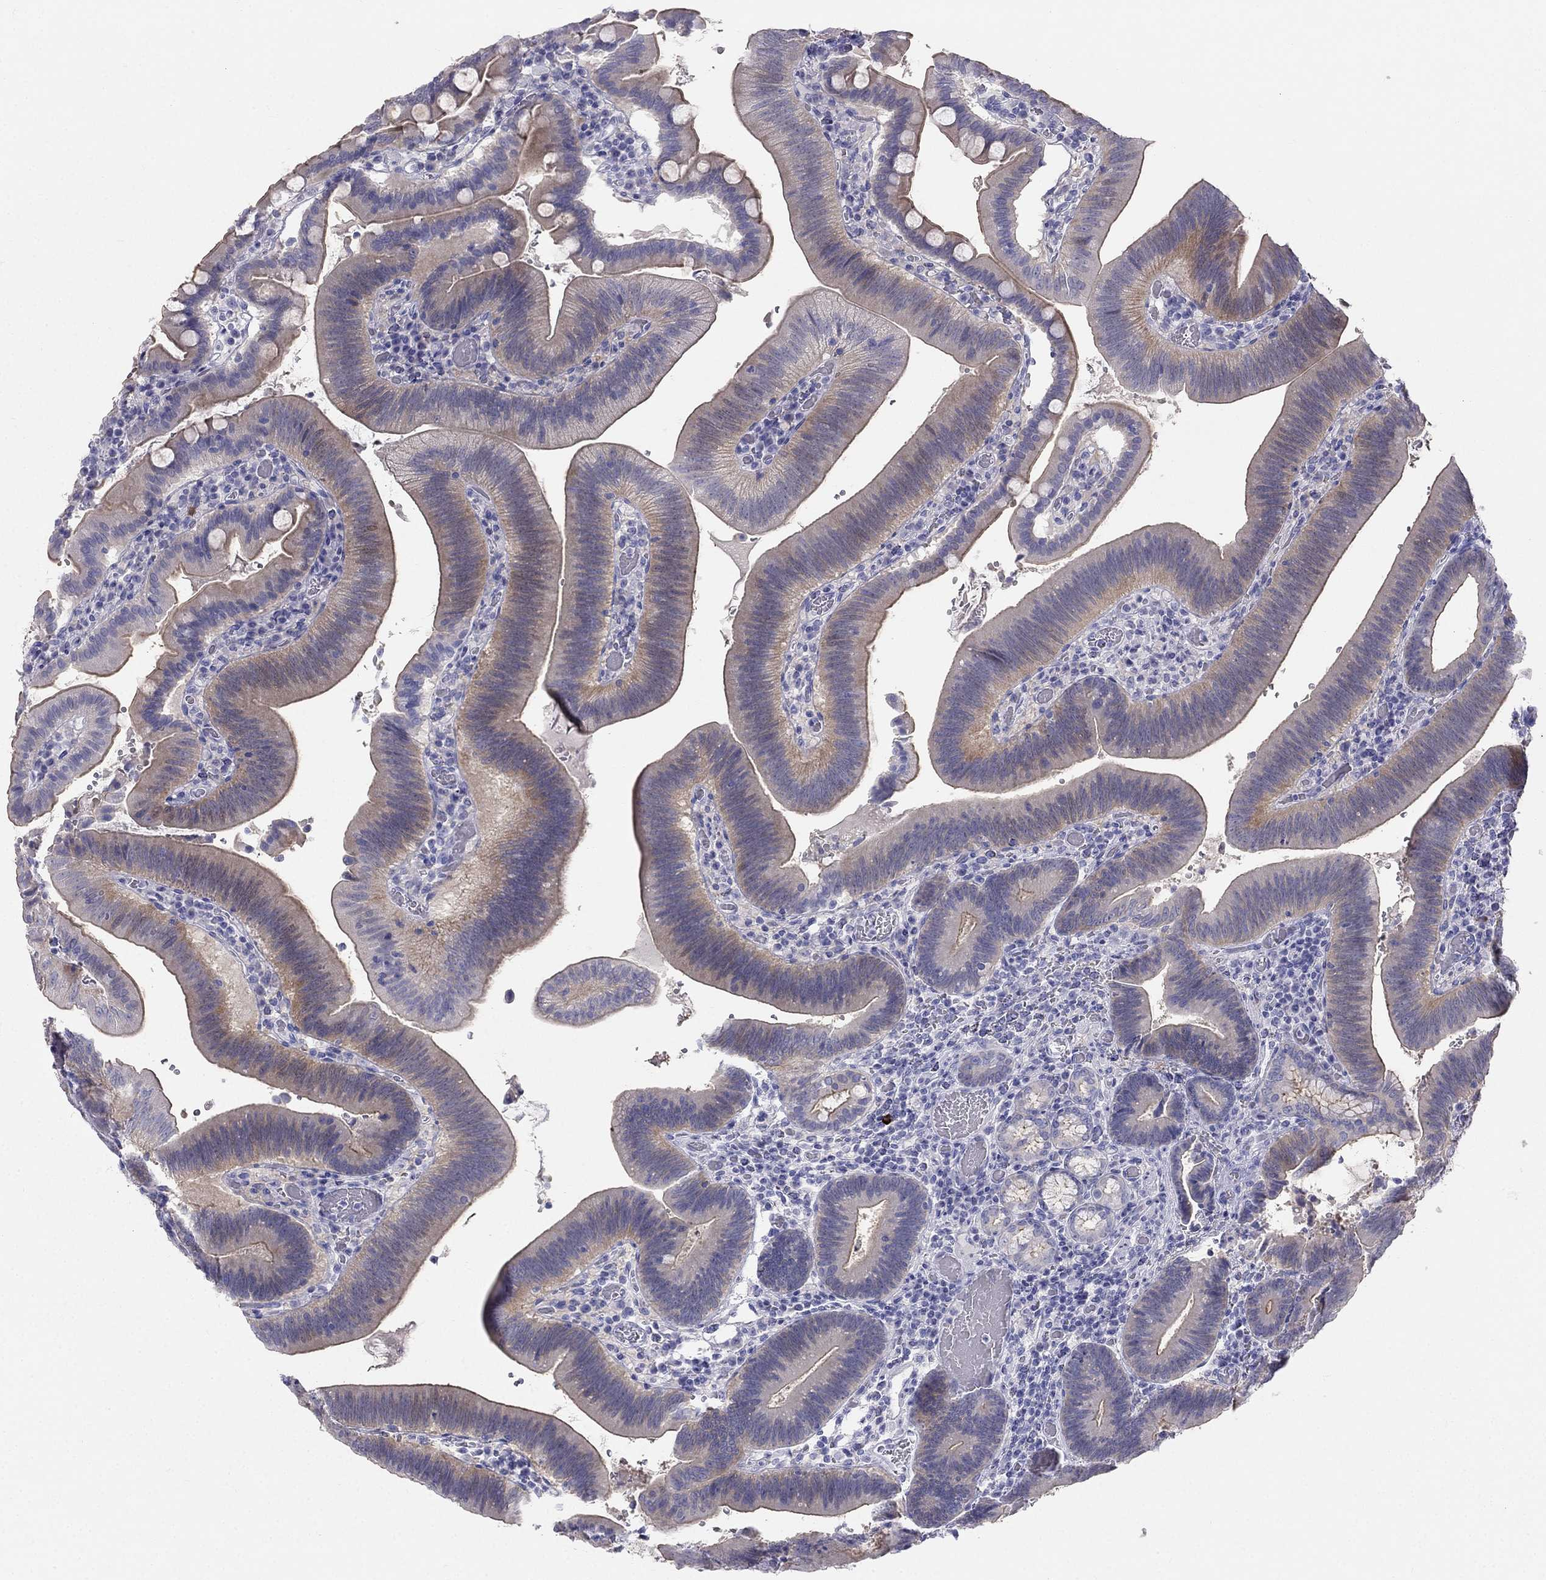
{"staining": {"intensity": "moderate", "quantity": "<25%", "location": "cytoplasmic/membranous"}, "tissue": "duodenum", "cell_type": "Glandular cells", "image_type": "normal", "snomed": [{"axis": "morphology", "description": "Normal tissue, NOS"}, {"axis": "topography", "description": "Duodenum"}], "caption": "Approximately <25% of glandular cells in benign human duodenum reveal moderate cytoplasmic/membranous protein positivity as visualized by brown immunohistochemical staining.", "gene": "RFLNA", "patient": {"sex": "female", "age": 62}}